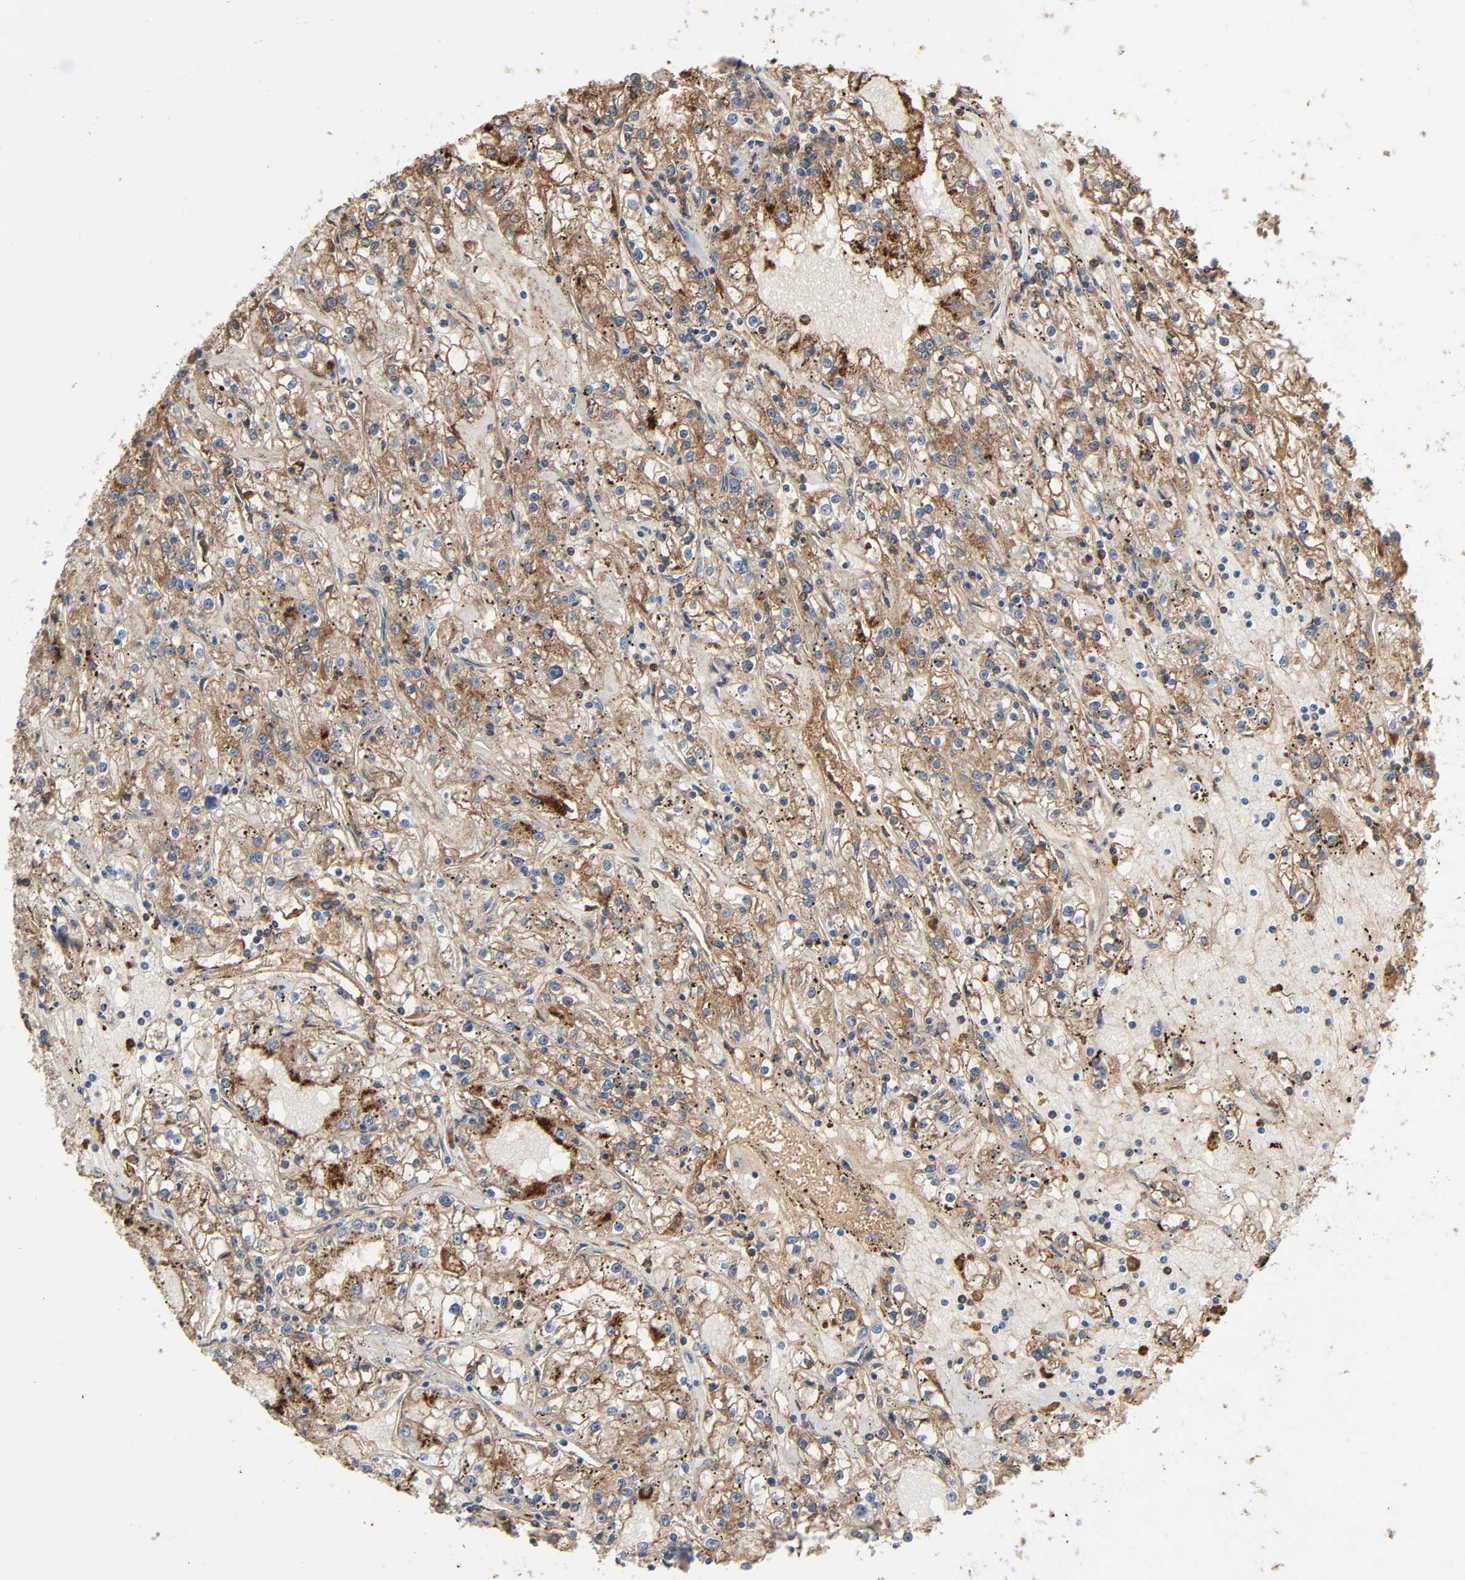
{"staining": {"intensity": "moderate", "quantity": ">75%", "location": "cytoplasmic/membranous"}, "tissue": "renal cancer", "cell_type": "Tumor cells", "image_type": "cancer", "snomed": [{"axis": "morphology", "description": "Adenocarcinoma, NOS"}, {"axis": "topography", "description": "Kidney"}], "caption": "An IHC micrograph of tumor tissue is shown. Protein staining in brown shows moderate cytoplasmic/membranous positivity in renal adenocarcinoma within tumor cells.", "gene": "C3", "patient": {"sex": "male", "age": 56}}